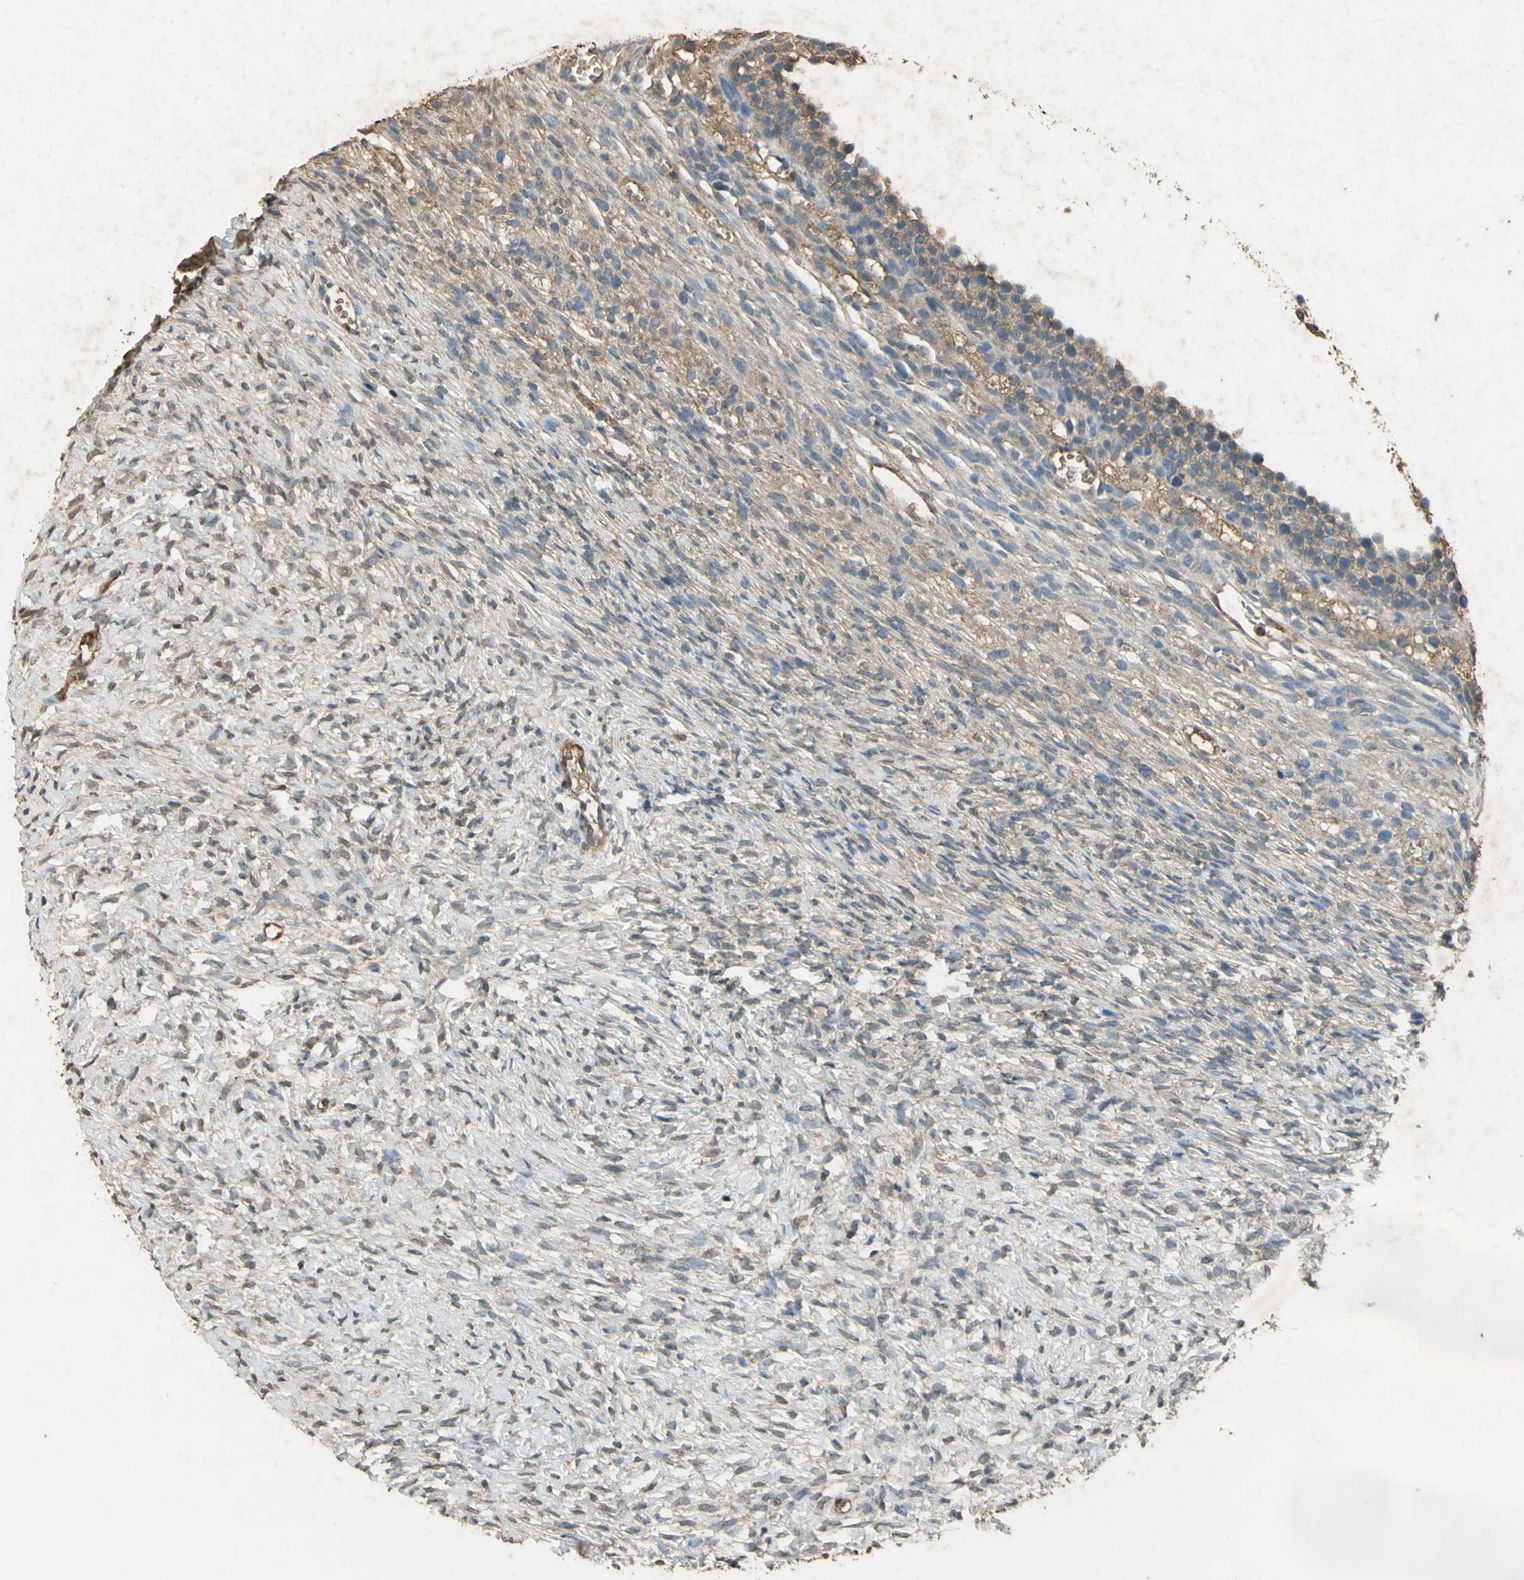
{"staining": {"intensity": "moderate", "quantity": ">75%", "location": "cytoplasmic/membranous"}, "tissue": "ovary", "cell_type": "Follicle cells", "image_type": "normal", "snomed": [{"axis": "morphology", "description": "Normal tissue, NOS"}, {"axis": "topography", "description": "Ovary"}], "caption": "Ovary stained with immunohistochemistry displays moderate cytoplasmic/membranous expression in about >75% of follicle cells. The protein is stained brown, and the nuclei are stained in blue (DAB (3,3'-diaminobenzidine) IHC with brightfield microscopy, high magnification).", "gene": "GAPDH", "patient": {"sex": "female", "age": 35}}